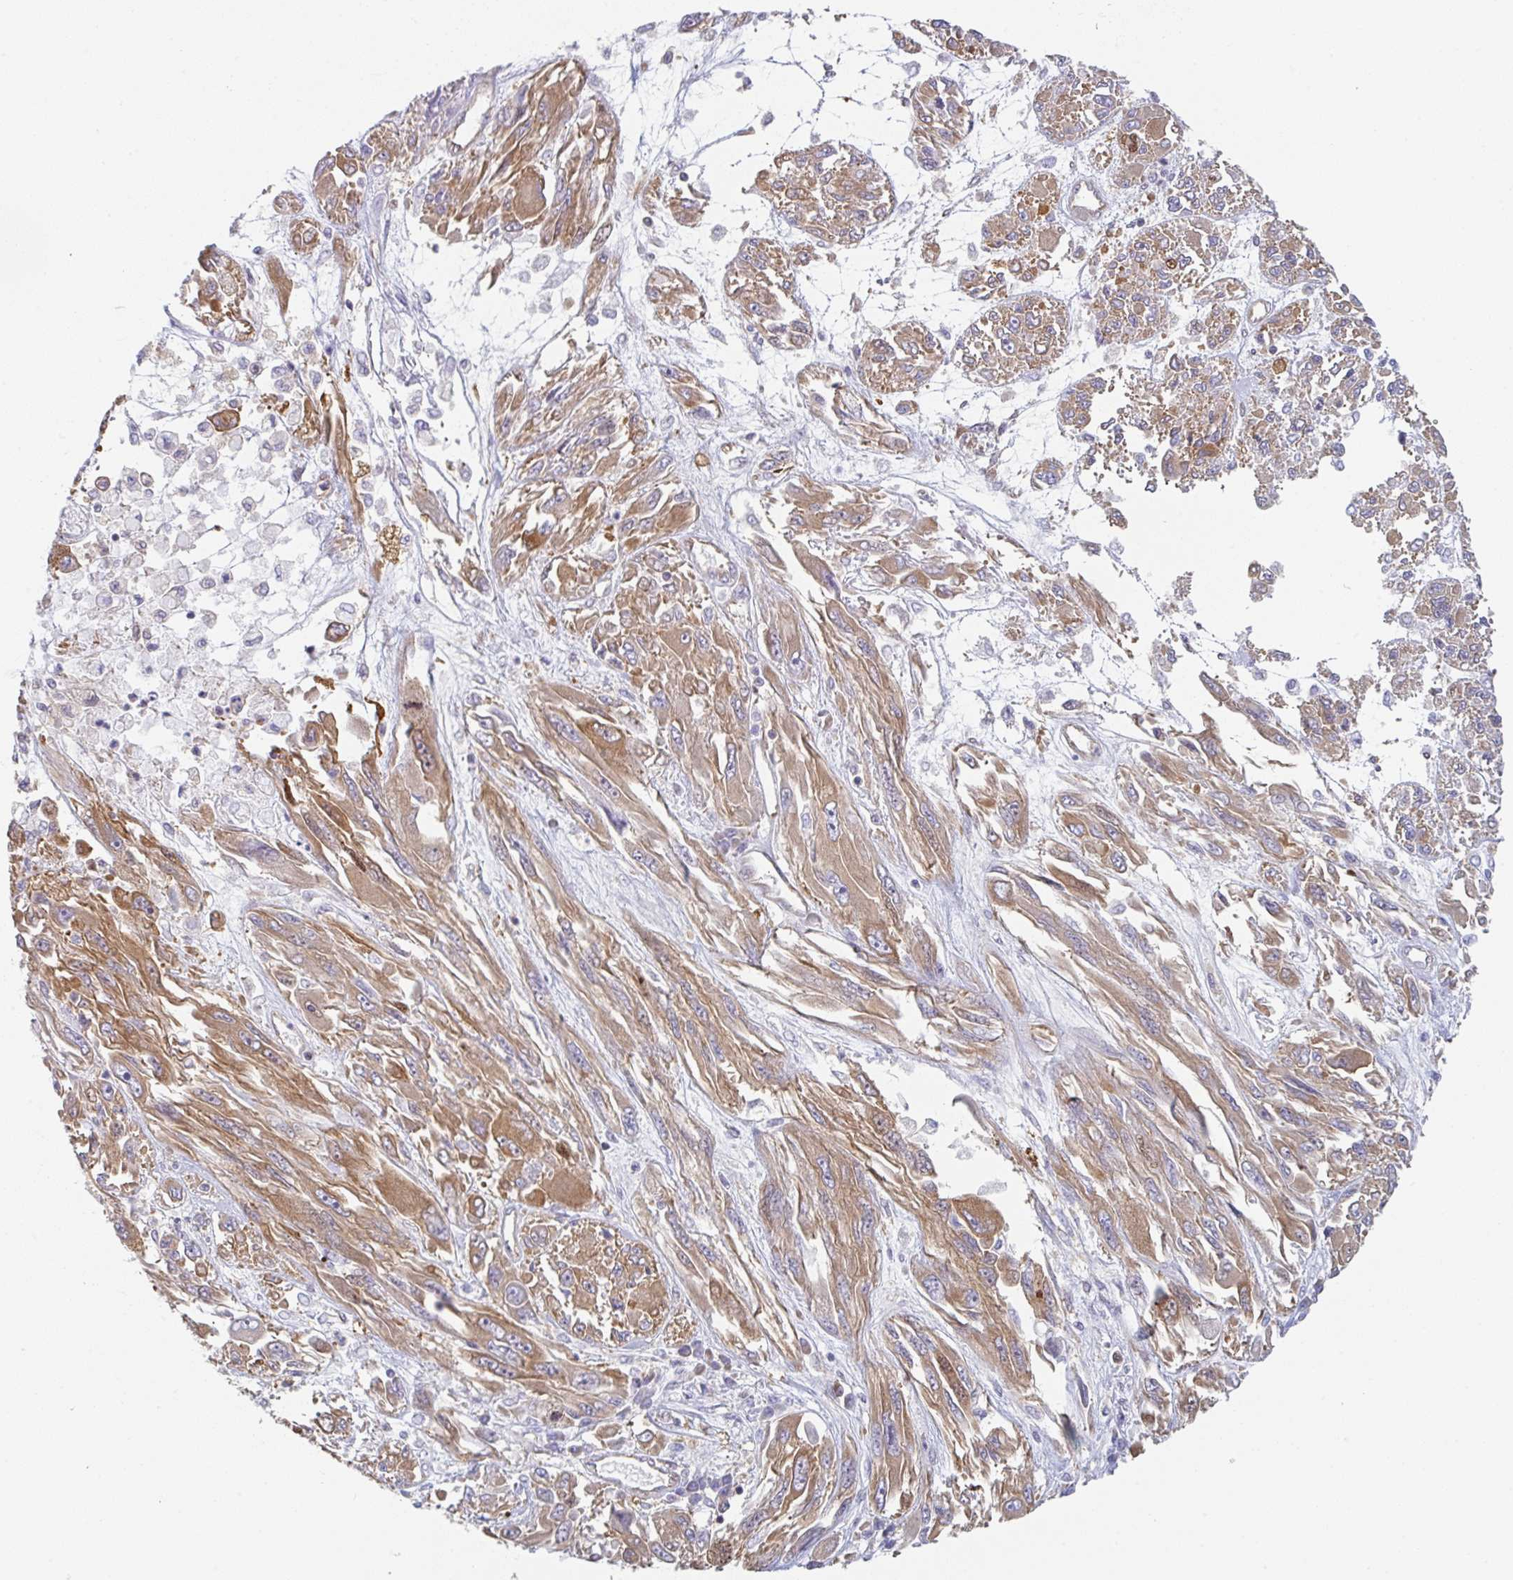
{"staining": {"intensity": "moderate", "quantity": ">75%", "location": "cytoplasmic/membranous"}, "tissue": "melanoma", "cell_type": "Tumor cells", "image_type": "cancer", "snomed": [{"axis": "morphology", "description": "Malignant melanoma, NOS"}, {"axis": "topography", "description": "Skin"}], "caption": "Immunohistochemical staining of melanoma exhibits medium levels of moderate cytoplasmic/membranous protein expression in about >75% of tumor cells.", "gene": "AMPD2", "patient": {"sex": "female", "age": 91}}